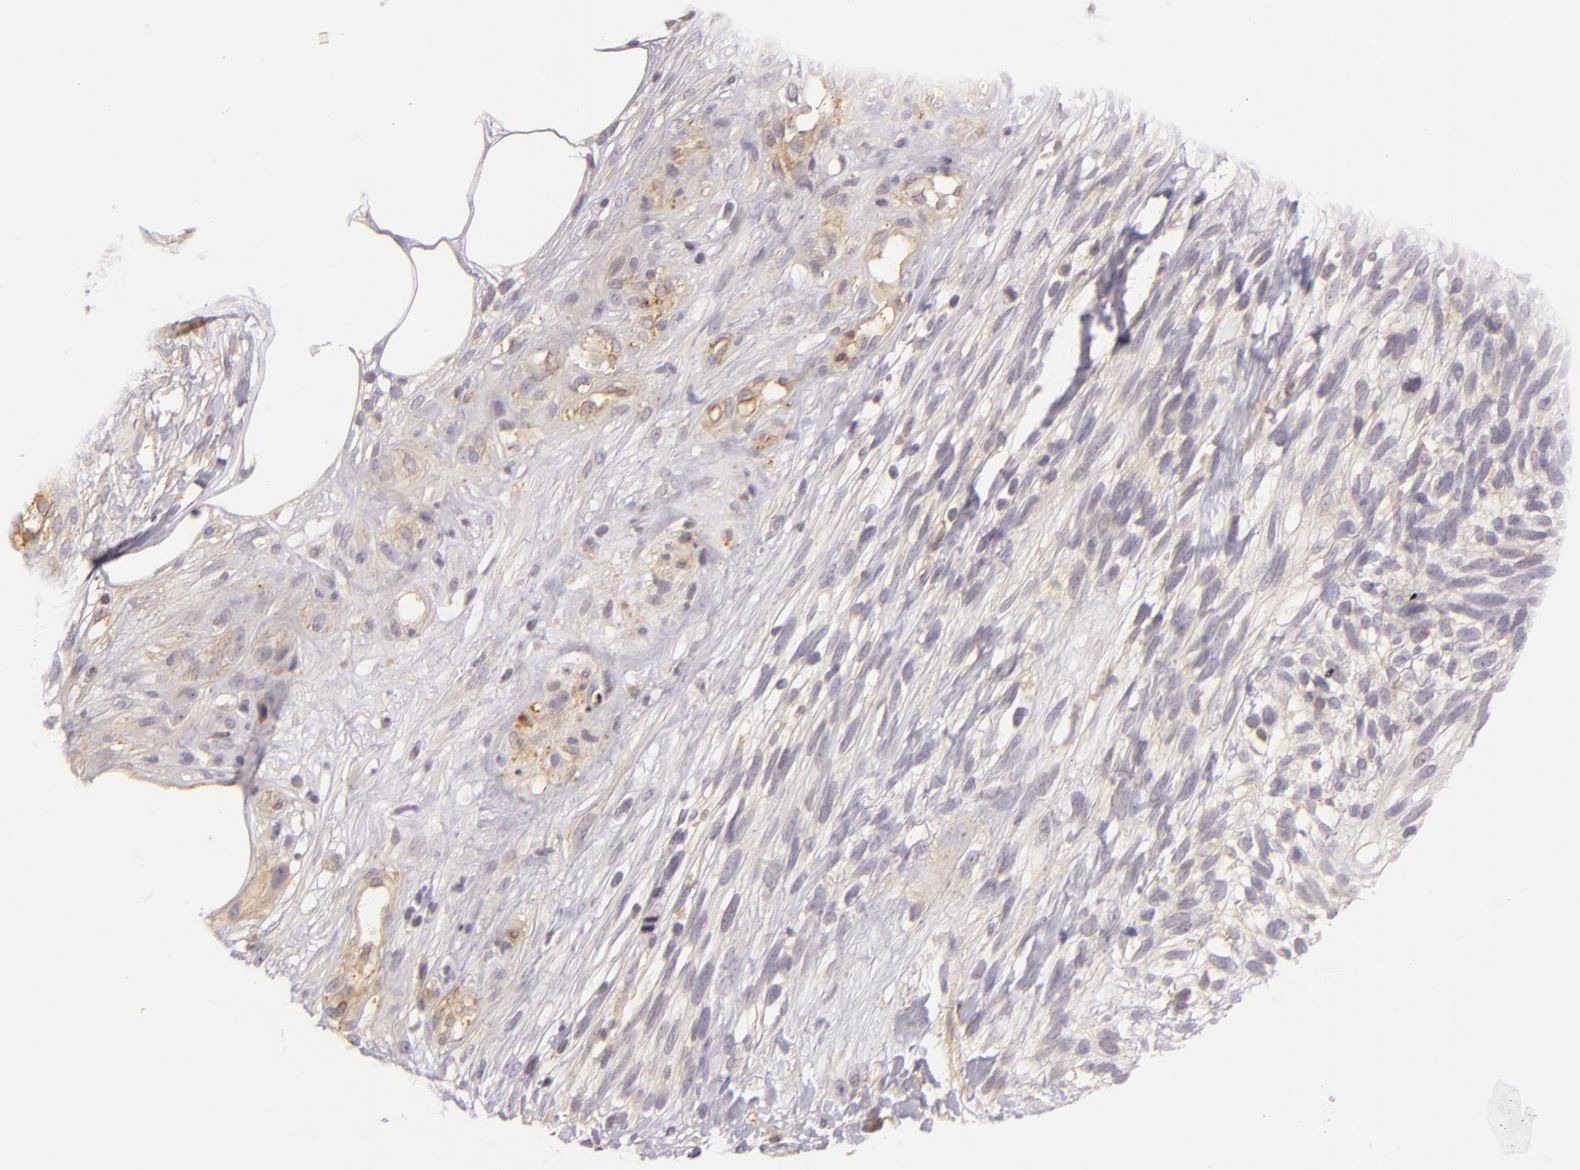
{"staining": {"intensity": "moderate", "quantity": "25%-75%", "location": "cytoplasmic/membranous"}, "tissue": "melanoma", "cell_type": "Tumor cells", "image_type": "cancer", "snomed": [{"axis": "morphology", "description": "Malignant melanoma, NOS"}, {"axis": "topography", "description": "Skin"}], "caption": "Protein staining of malignant melanoma tissue shows moderate cytoplasmic/membranous expression in about 25%-75% of tumor cells.", "gene": "CD59", "patient": {"sex": "female", "age": 85}}